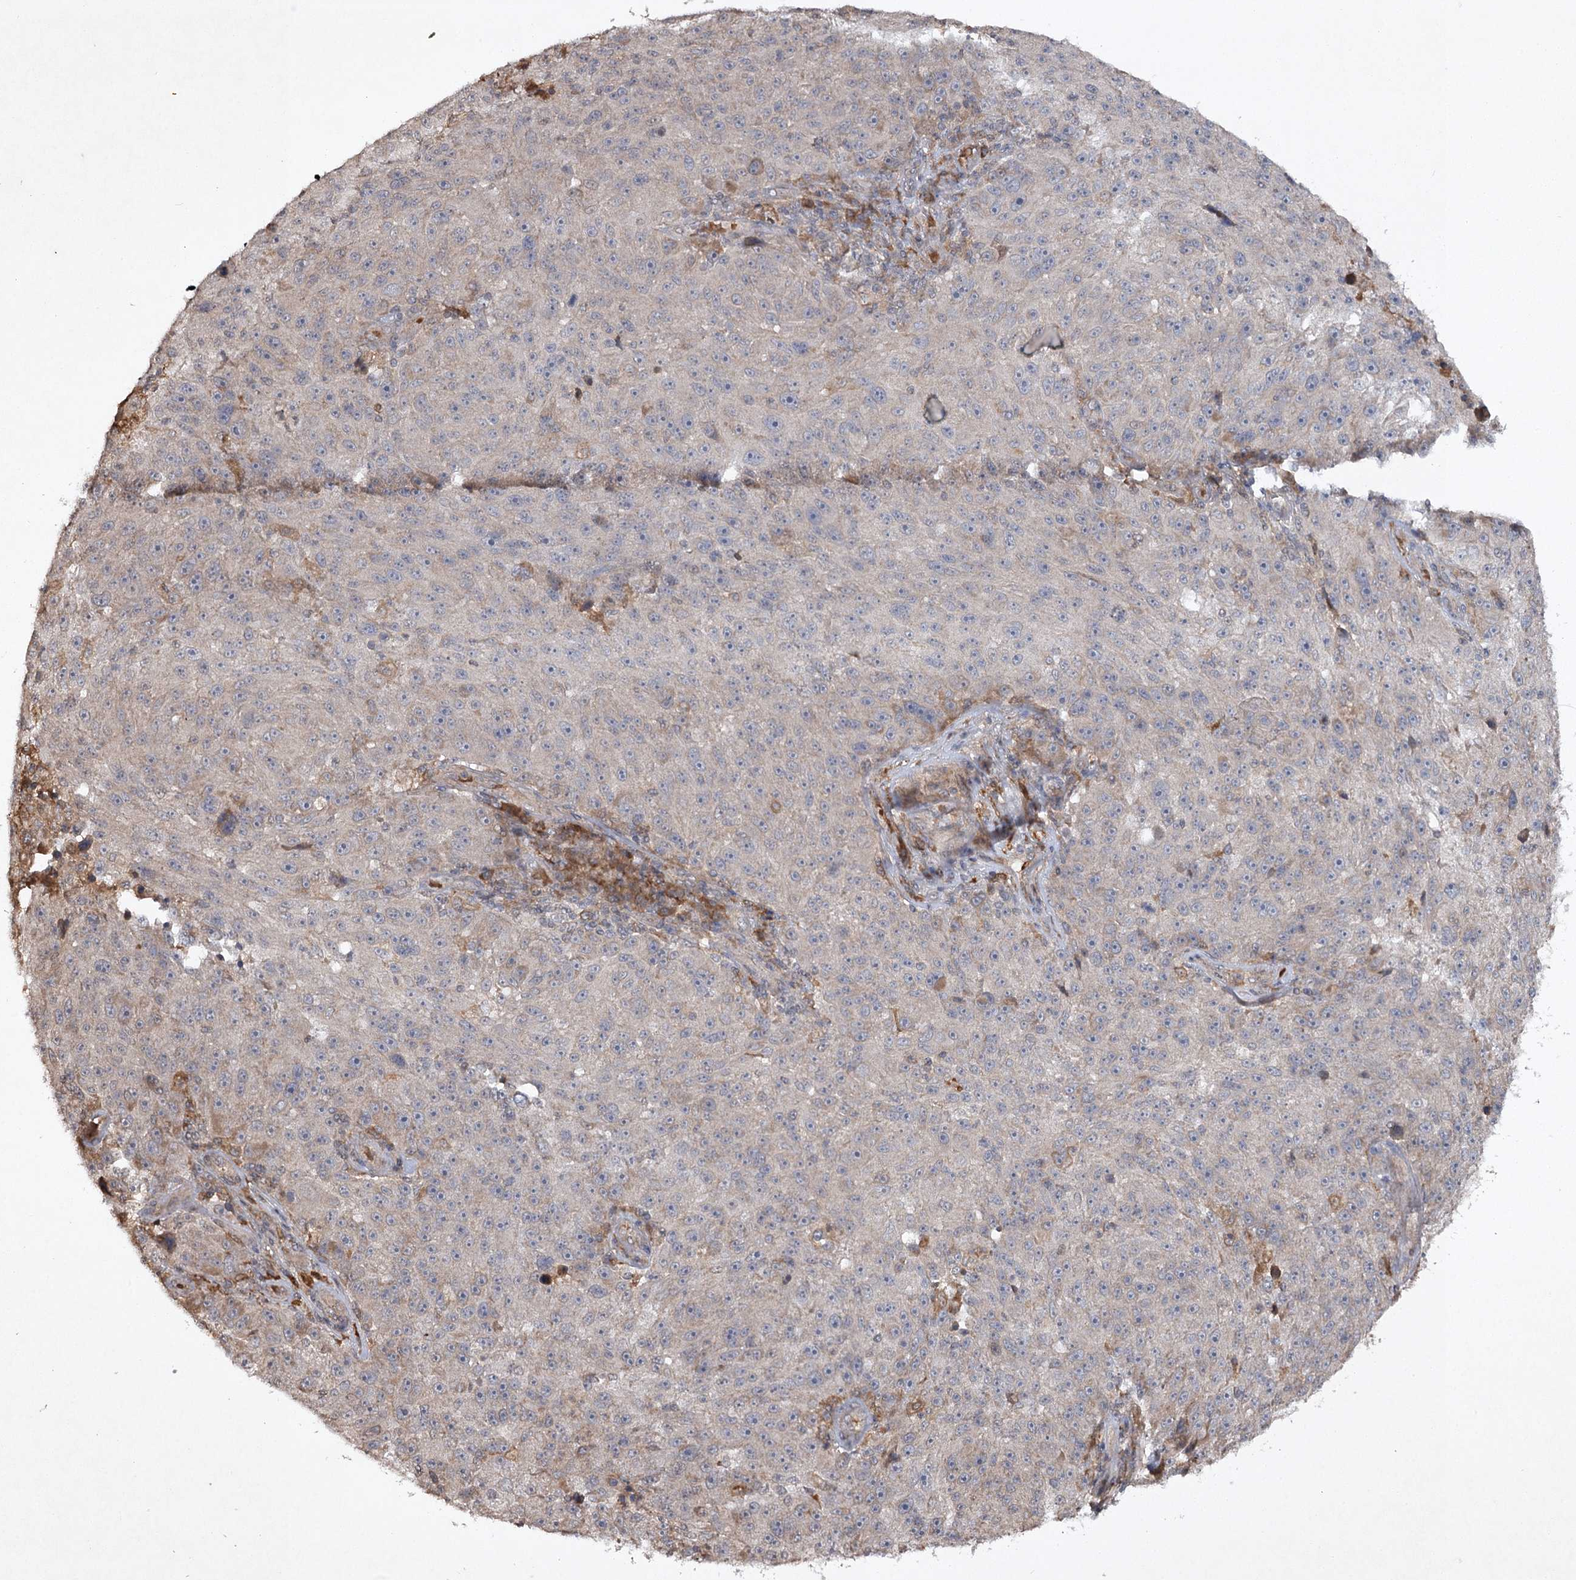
{"staining": {"intensity": "weak", "quantity": "<25%", "location": "cytoplasmic/membranous"}, "tissue": "melanoma", "cell_type": "Tumor cells", "image_type": "cancer", "snomed": [{"axis": "morphology", "description": "Malignant melanoma, NOS"}, {"axis": "topography", "description": "Skin"}], "caption": "Immunohistochemical staining of human malignant melanoma displays no significant staining in tumor cells. The staining is performed using DAB brown chromogen with nuclei counter-stained in using hematoxylin.", "gene": "CYP2B6", "patient": {"sex": "male", "age": 53}}